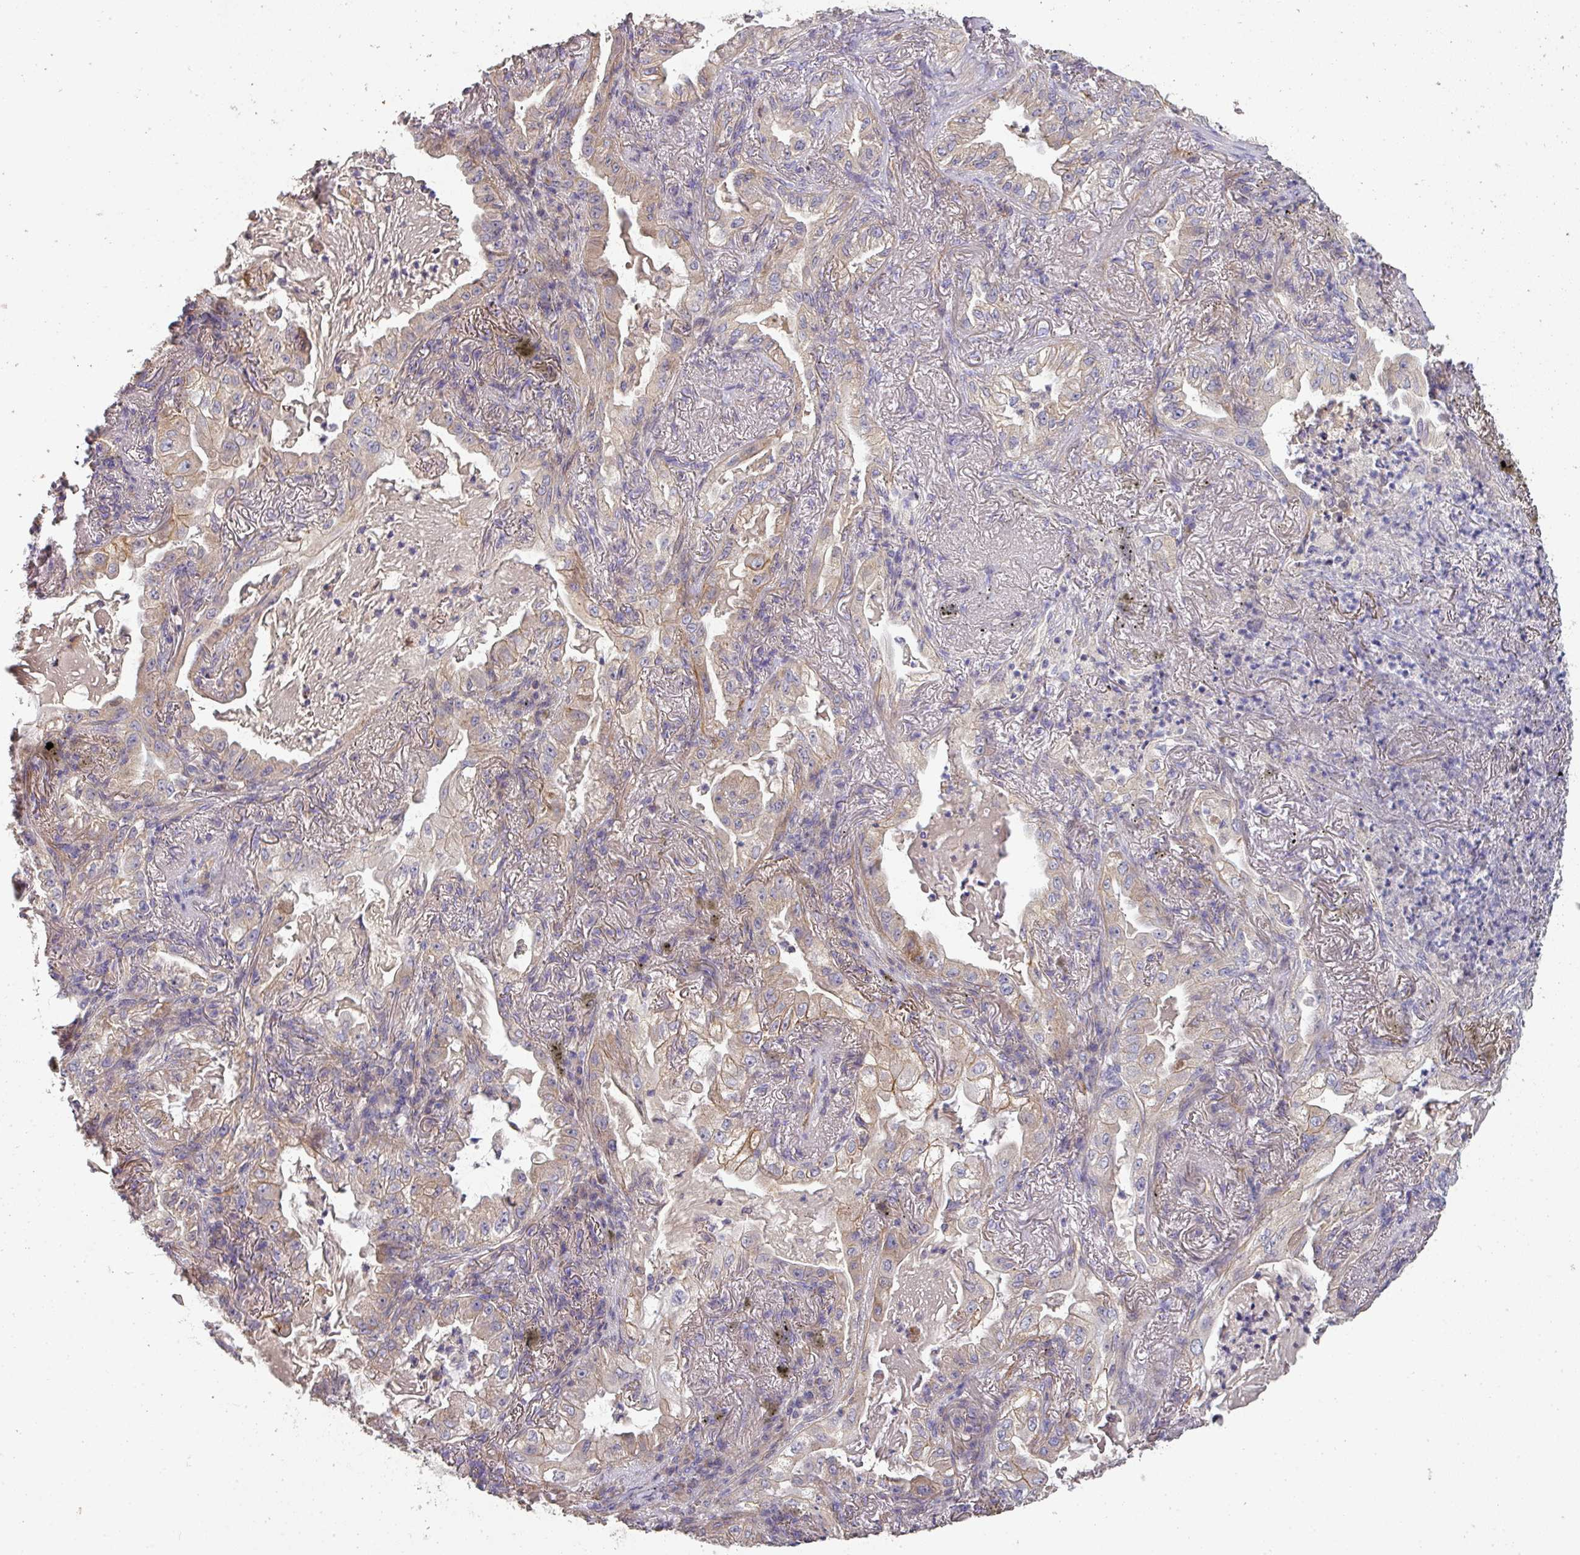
{"staining": {"intensity": "negative", "quantity": "none", "location": "none"}, "tissue": "lung cancer", "cell_type": "Tumor cells", "image_type": "cancer", "snomed": [{"axis": "morphology", "description": "Adenocarcinoma, NOS"}, {"axis": "topography", "description": "Lung"}], "caption": "A histopathology image of human lung adenocarcinoma is negative for staining in tumor cells. (DAB (3,3'-diaminobenzidine) immunohistochemistry (IHC) with hematoxylin counter stain).", "gene": "PCDH1", "patient": {"sex": "female", "age": 73}}